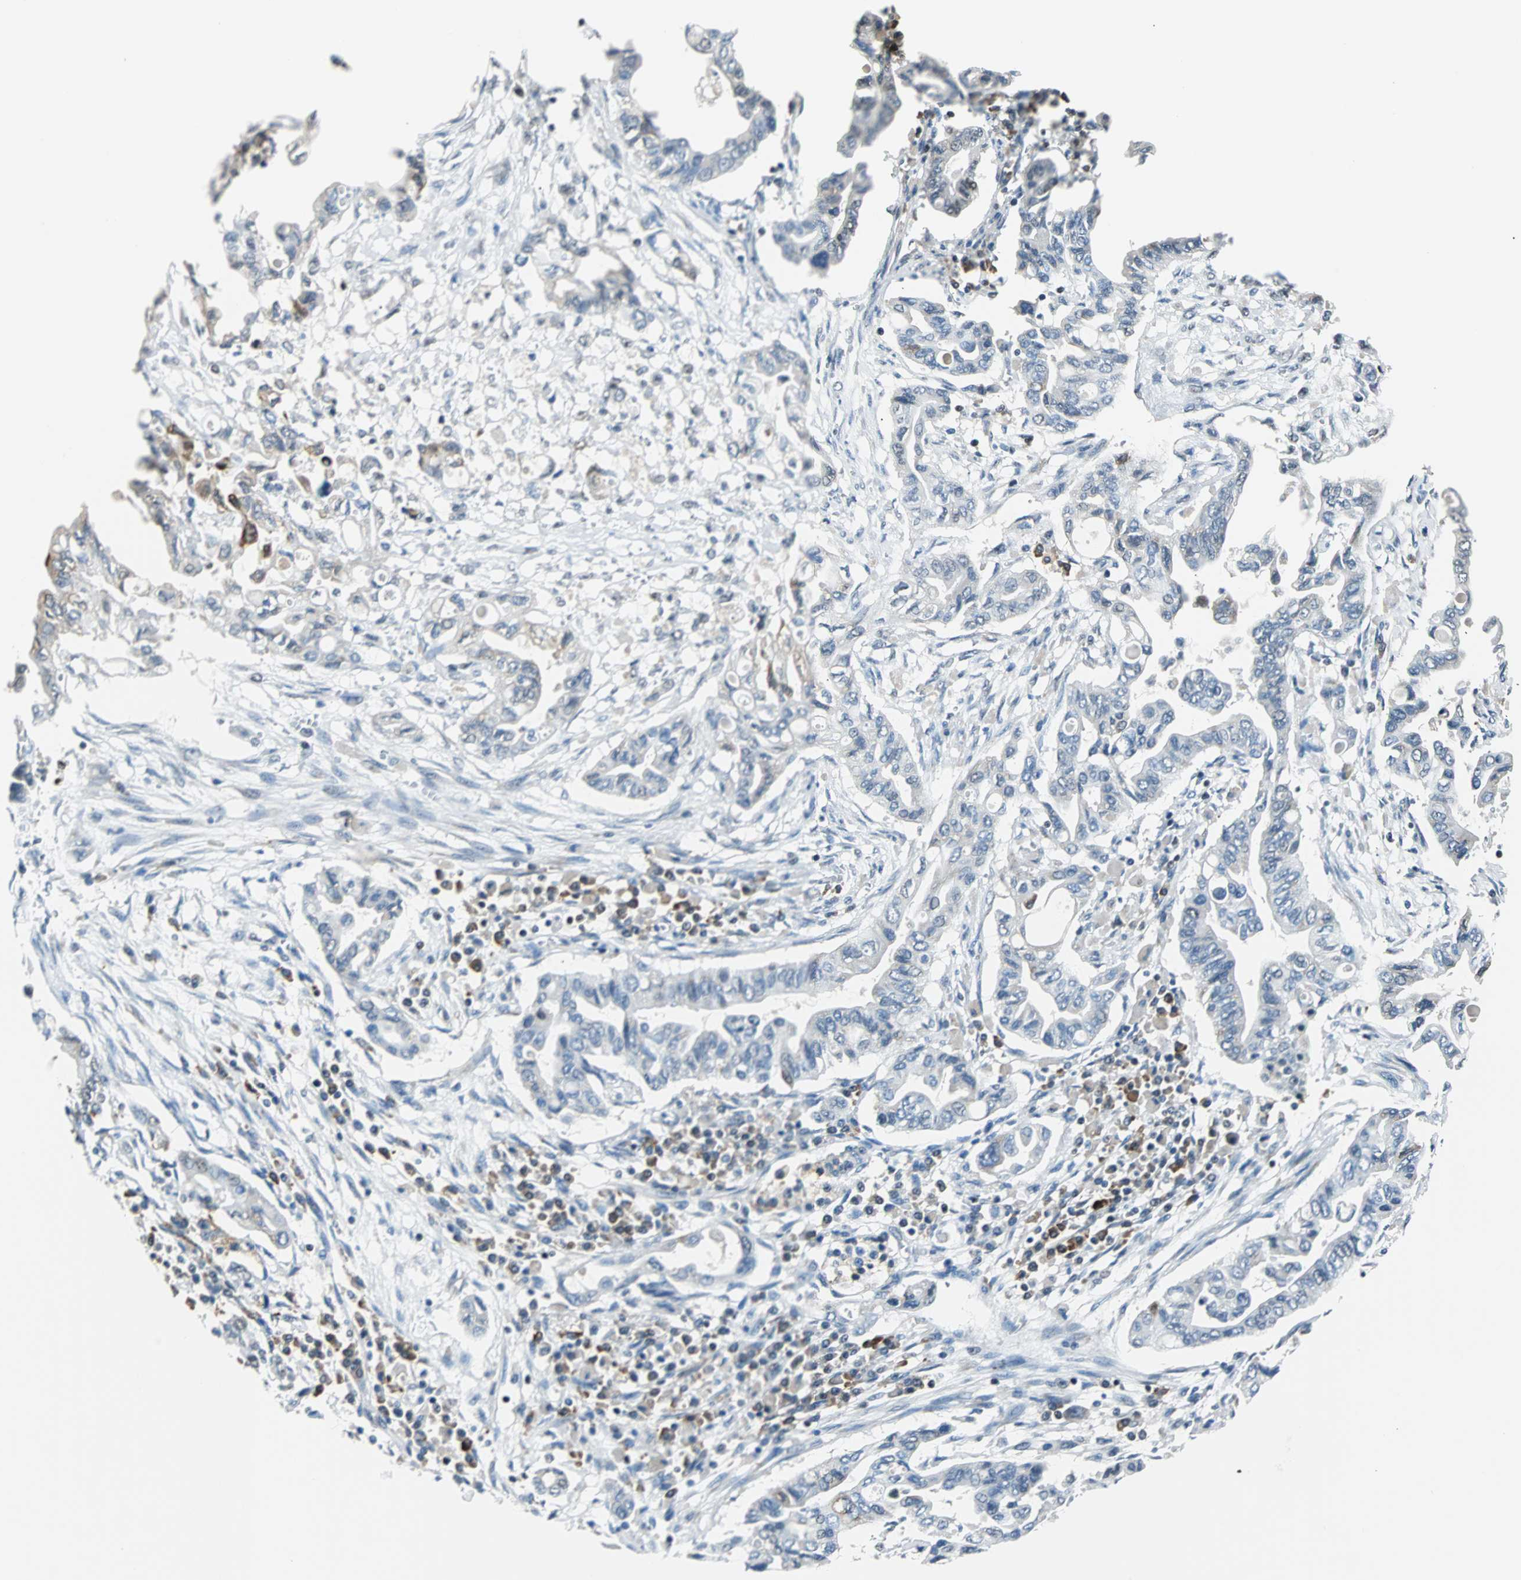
{"staining": {"intensity": "weak", "quantity": "<25%", "location": "cytoplasmic/membranous"}, "tissue": "pancreatic cancer", "cell_type": "Tumor cells", "image_type": "cancer", "snomed": [{"axis": "morphology", "description": "Adenocarcinoma, NOS"}, {"axis": "topography", "description": "Pancreas"}], "caption": "Human pancreatic cancer (adenocarcinoma) stained for a protein using immunohistochemistry (IHC) demonstrates no staining in tumor cells.", "gene": "USP28", "patient": {"sex": "female", "age": 57}}